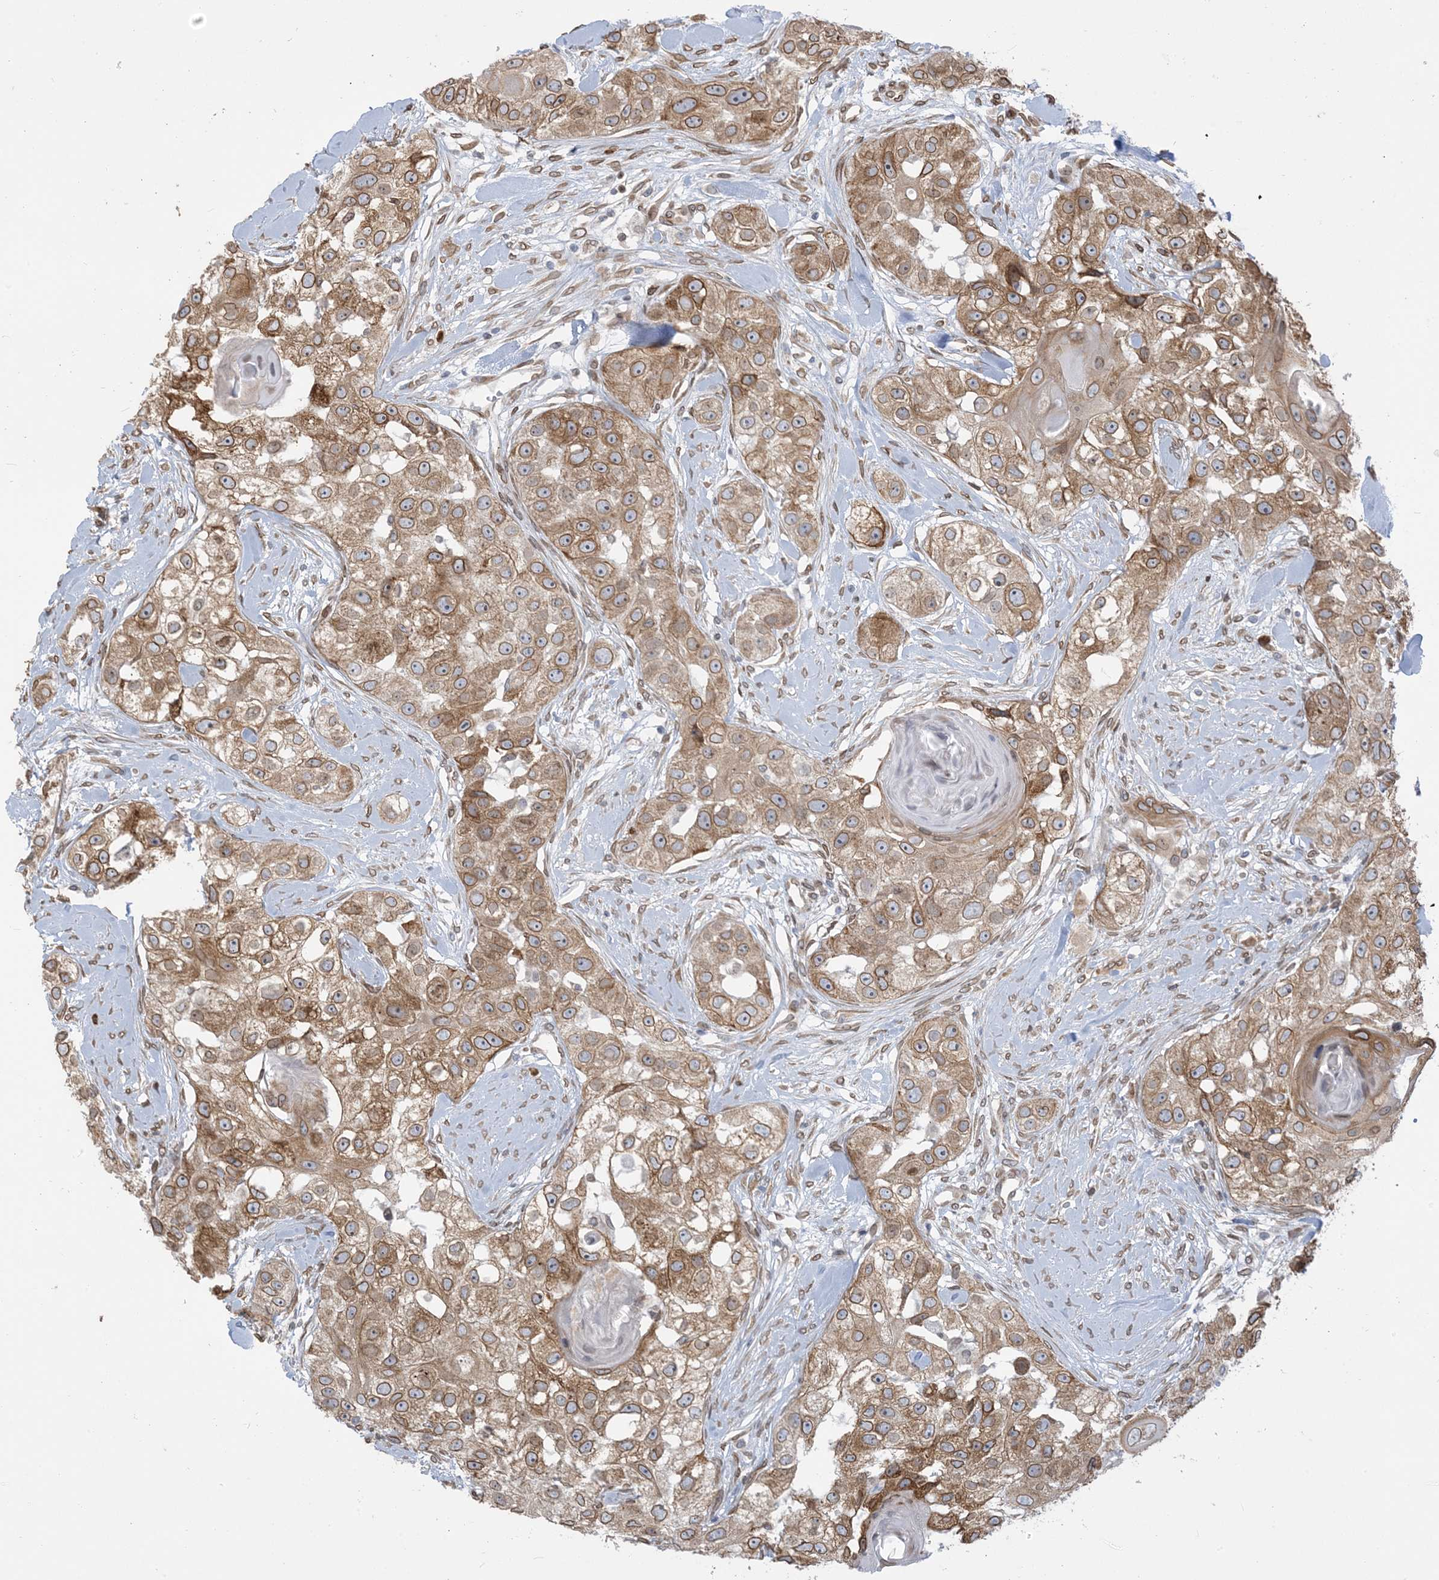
{"staining": {"intensity": "moderate", "quantity": ">75%", "location": "cytoplasmic/membranous,nuclear"}, "tissue": "head and neck cancer", "cell_type": "Tumor cells", "image_type": "cancer", "snomed": [{"axis": "morphology", "description": "Normal tissue, NOS"}, {"axis": "morphology", "description": "Squamous cell carcinoma, NOS"}, {"axis": "topography", "description": "Skeletal muscle"}, {"axis": "topography", "description": "Head-Neck"}], "caption": "The image exhibits a brown stain indicating the presence of a protein in the cytoplasmic/membranous and nuclear of tumor cells in head and neck squamous cell carcinoma.", "gene": "WWP1", "patient": {"sex": "male", "age": 51}}